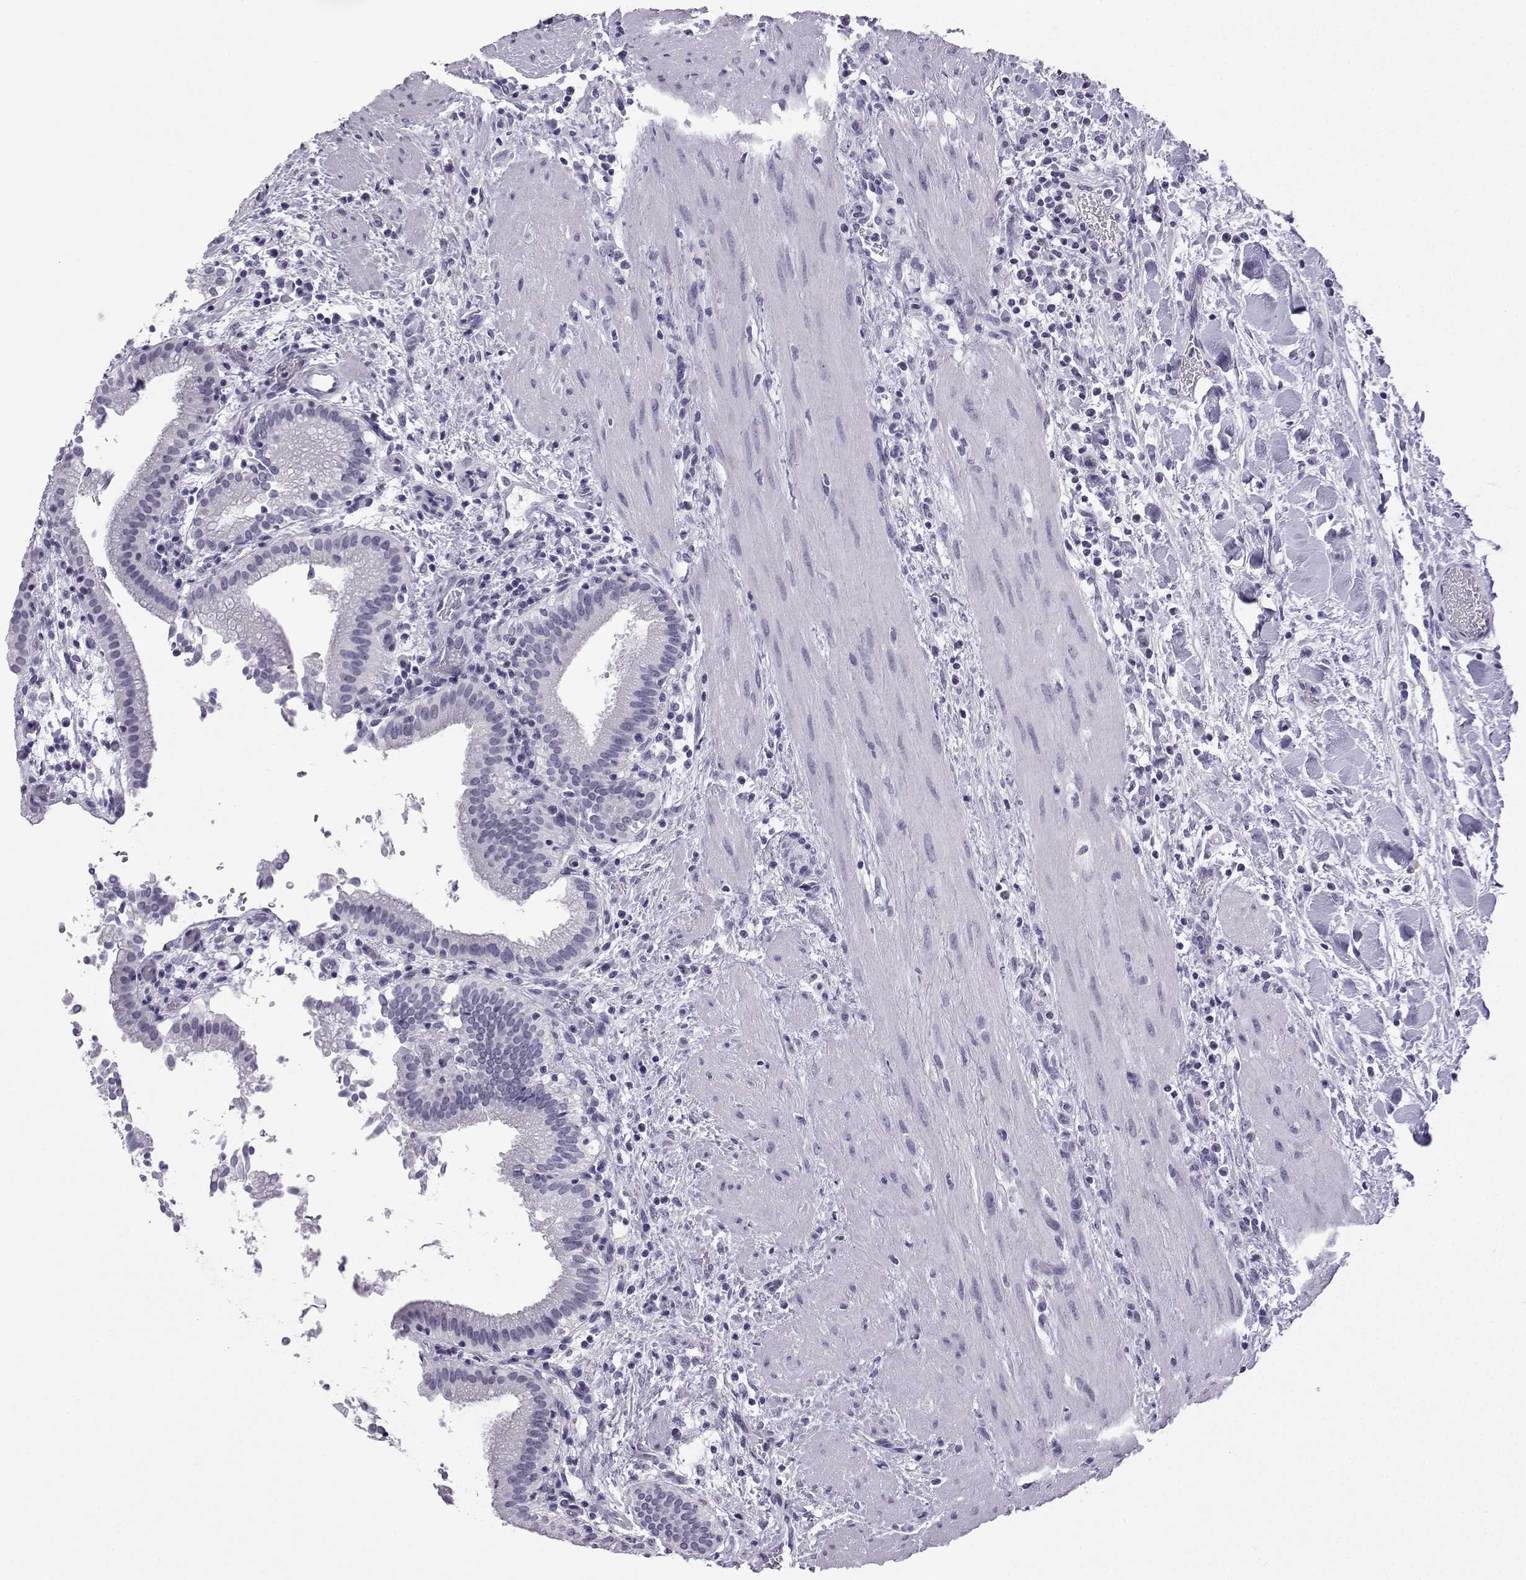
{"staining": {"intensity": "negative", "quantity": "none", "location": "none"}, "tissue": "gallbladder", "cell_type": "Glandular cells", "image_type": "normal", "snomed": [{"axis": "morphology", "description": "Normal tissue, NOS"}, {"axis": "topography", "description": "Gallbladder"}], "caption": "Immunohistochemistry (IHC) histopathology image of normal gallbladder: gallbladder stained with DAB reveals no significant protein expression in glandular cells.", "gene": "MRGBP", "patient": {"sex": "male", "age": 42}}